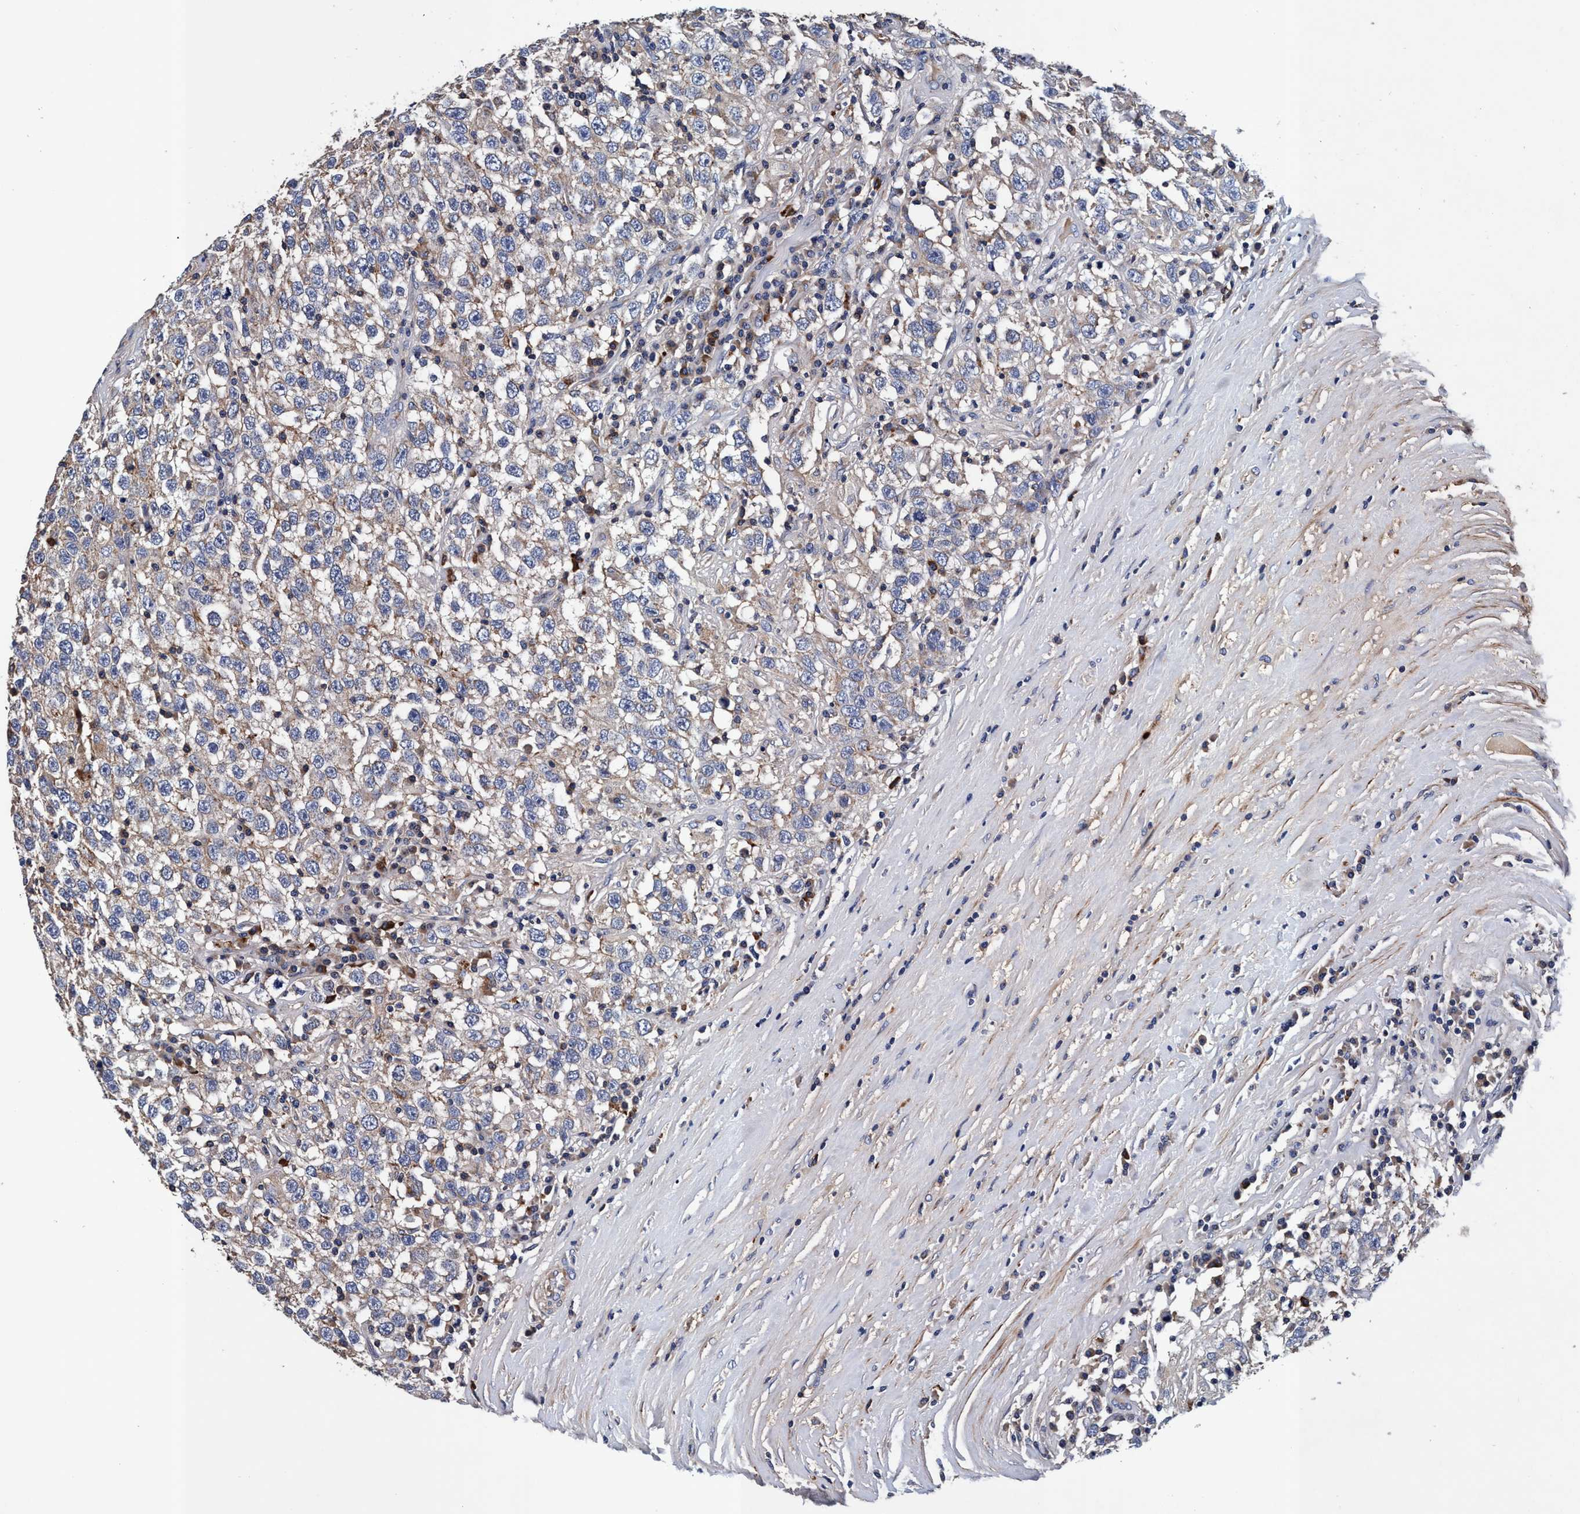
{"staining": {"intensity": "weak", "quantity": ">75%", "location": "cytoplasmic/membranous"}, "tissue": "testis cancer", "cell_type": "Tumor cells", "image_type": "cancer", "snomed": [{"axis": "morphology", "description": "Seminoma, NOS"}, {"axis": "topography", "description": "Testis"}], "caption": "Weak cytoplasmic/membranous positivity is appreciated in approximately >75% of tumor cells in testis cancer (seminoma).", "gene": "RNF208", "patient": {"sex": "male", "age": 41}}